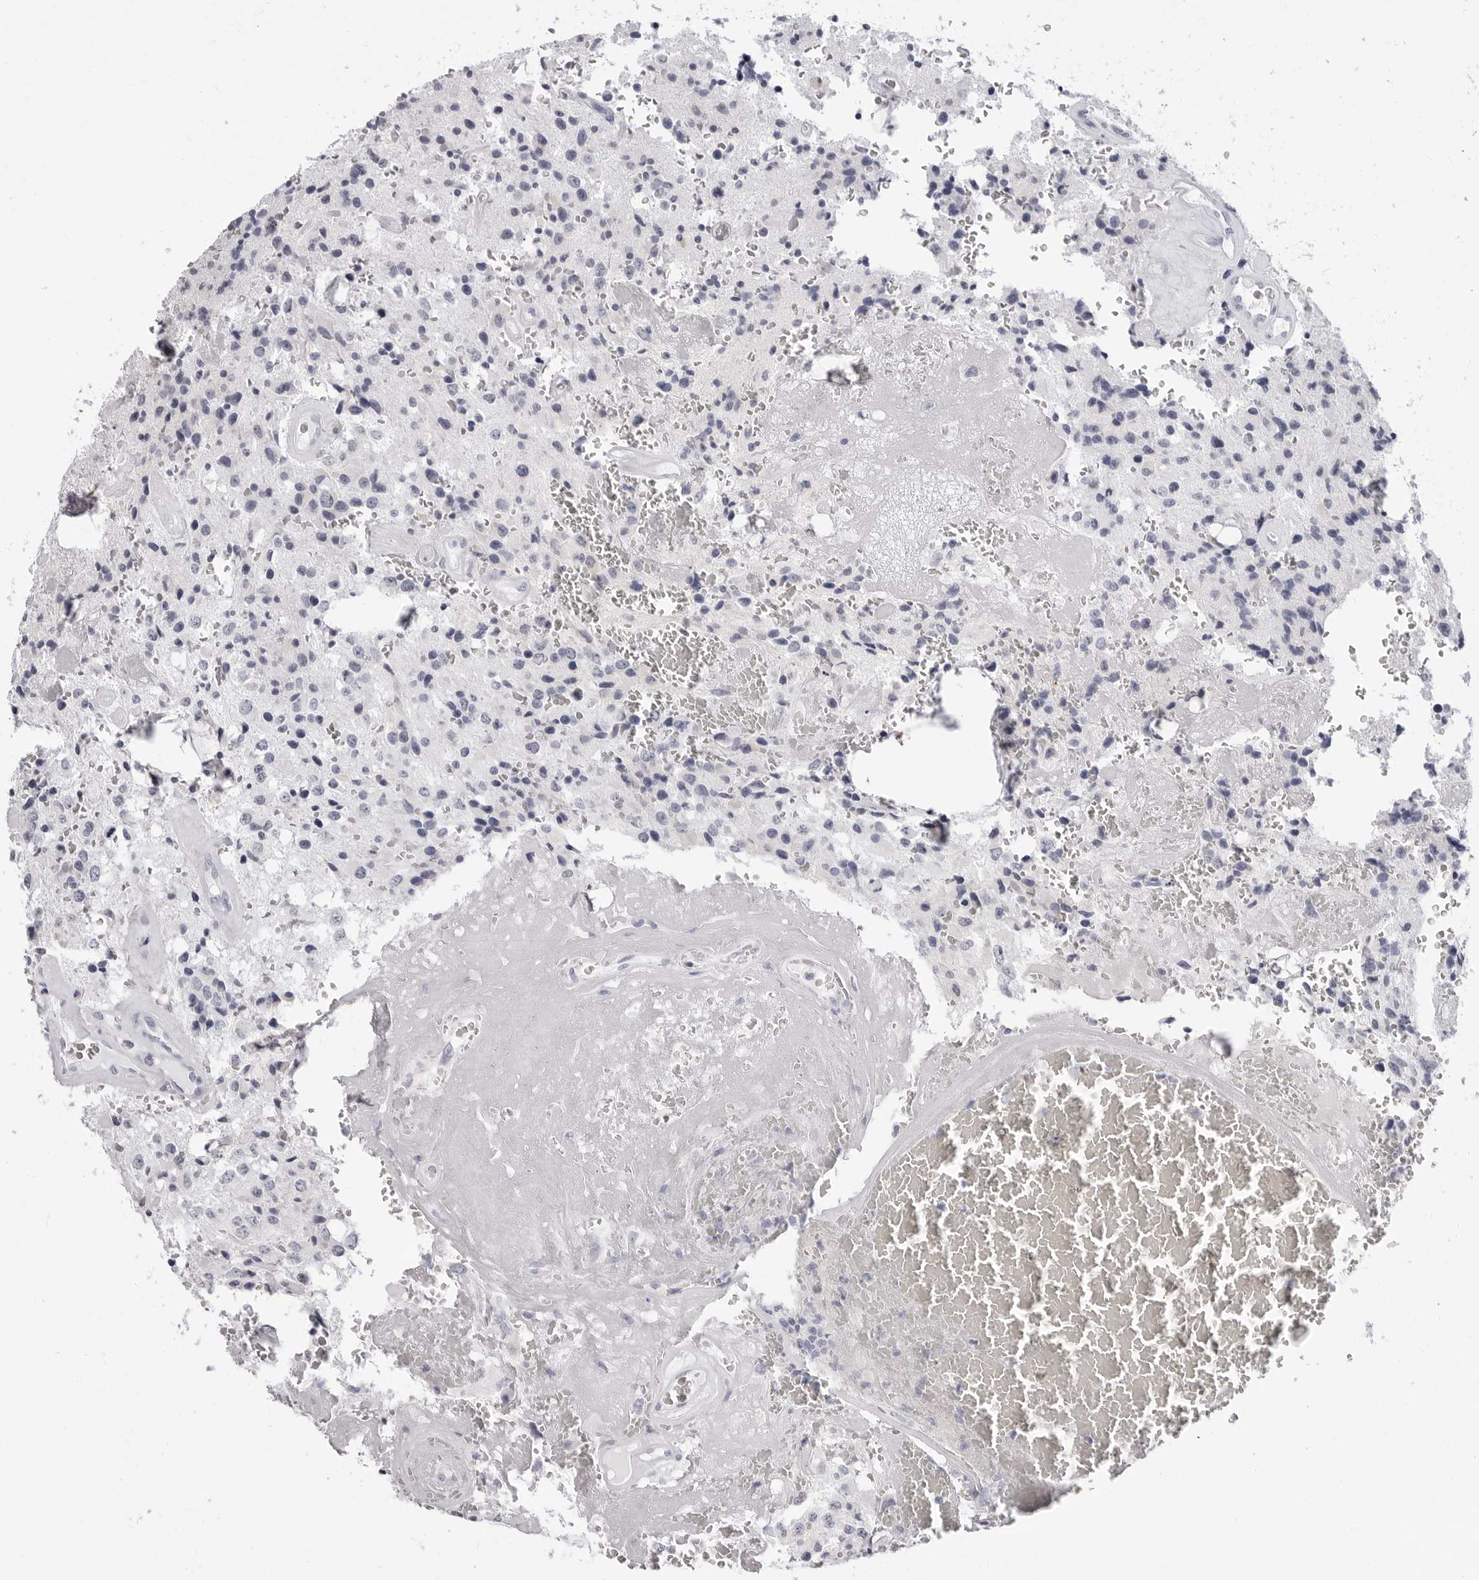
{"staining": {"intensity": "negative", "quantity": "none", "location": "none"}, "tissue": "glioma", "cell_type": "Tumor cells", "image_type": "cancer", "snomed": [{"axis": "morphology", "description": "Glioma, malignant, Low grade"}, {"axis": "topography", "description": "Brain"}], "caption": "DAB (3,3'-diaminobenzidine) immunohistochemical staining of human malignant glioma (low-grade) displays no significant positivity in tumor cells.", "gene": "ERICH3", "patient": {"sex": "male", "age": 58}}